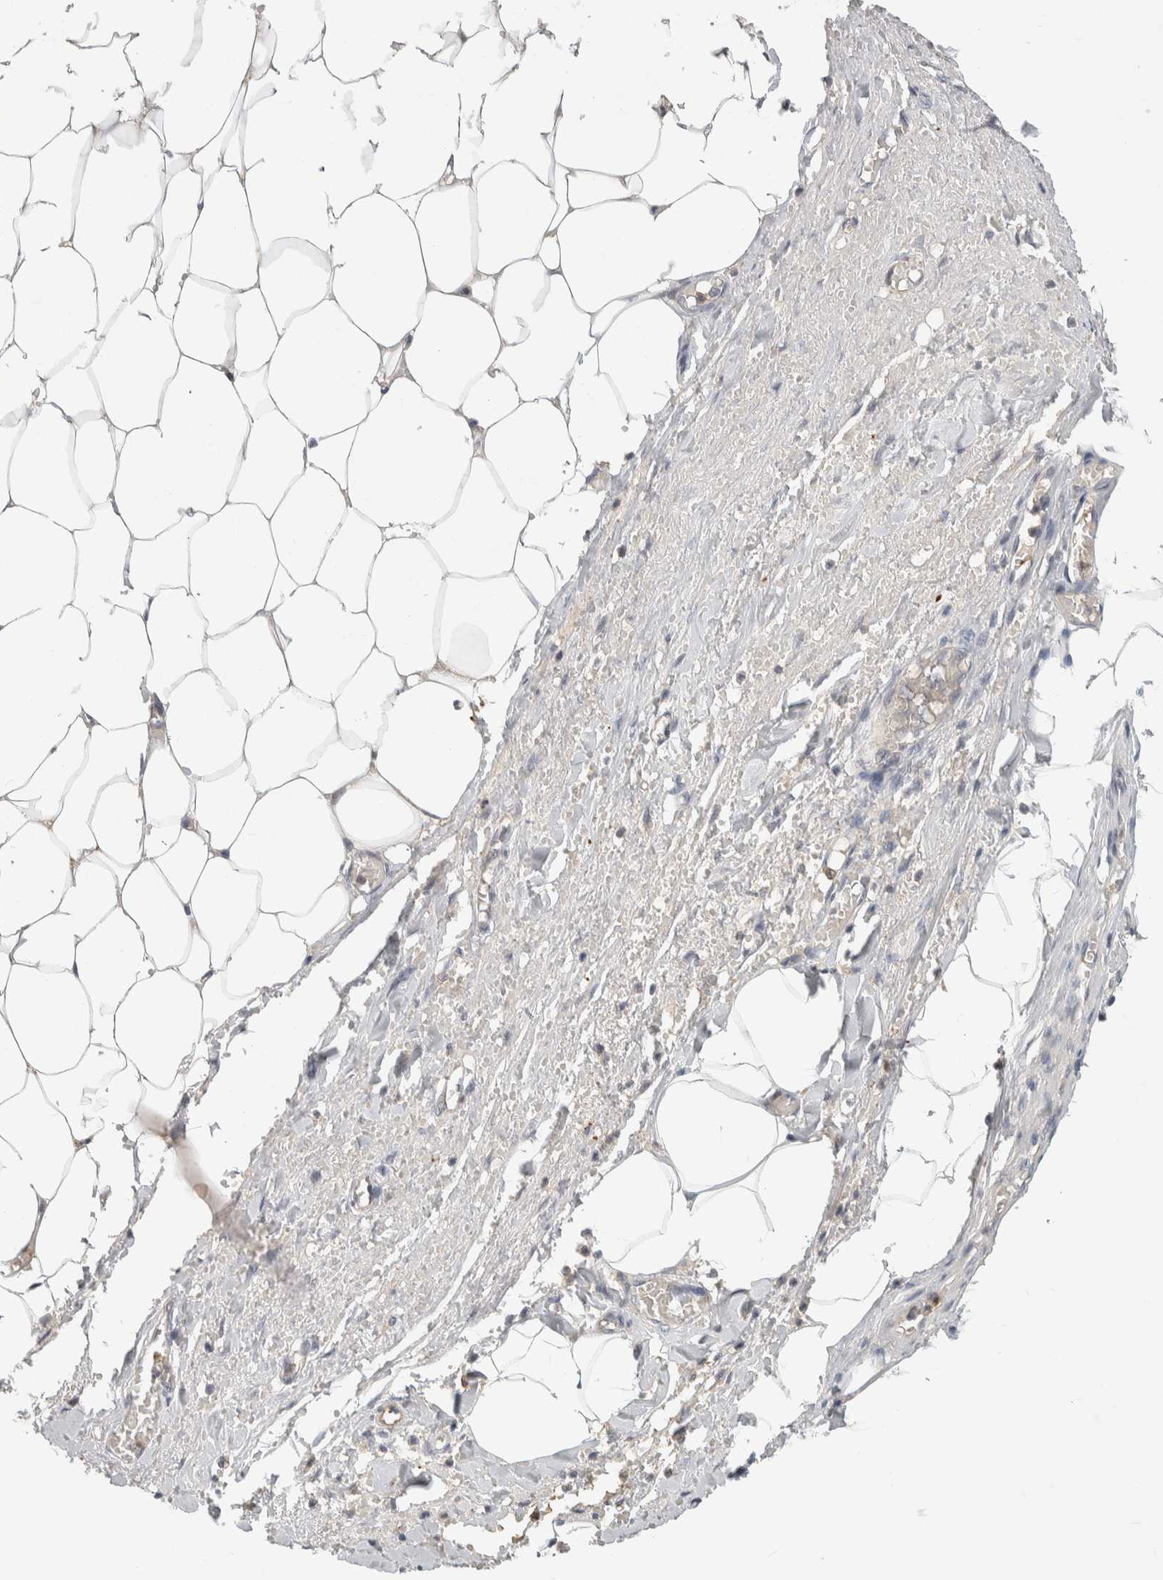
{"staining": {"intensity": "negative", "quantity": "none", "location": "none"}, "tissue": "adipose tissue", "cell_type": "Adipocytes", "image_type": "normal", "snomed": [{"axis": "morphology", "description": "Normal tissue, NOS"}, {"axis": "topography", "description": "Soft tissue"}, {"axis": "topography", "description": "Vascular tissue"}], "caption": "Immunohistochemistry (IHC) of unremarkable adipose tissue reveals no staining in adipocytes. (Immunohistochemistry (IHC), brightfield microscopy, high magnification).", "gene": "ZNF862", "patient": {"sex": "female", "age": 35}}